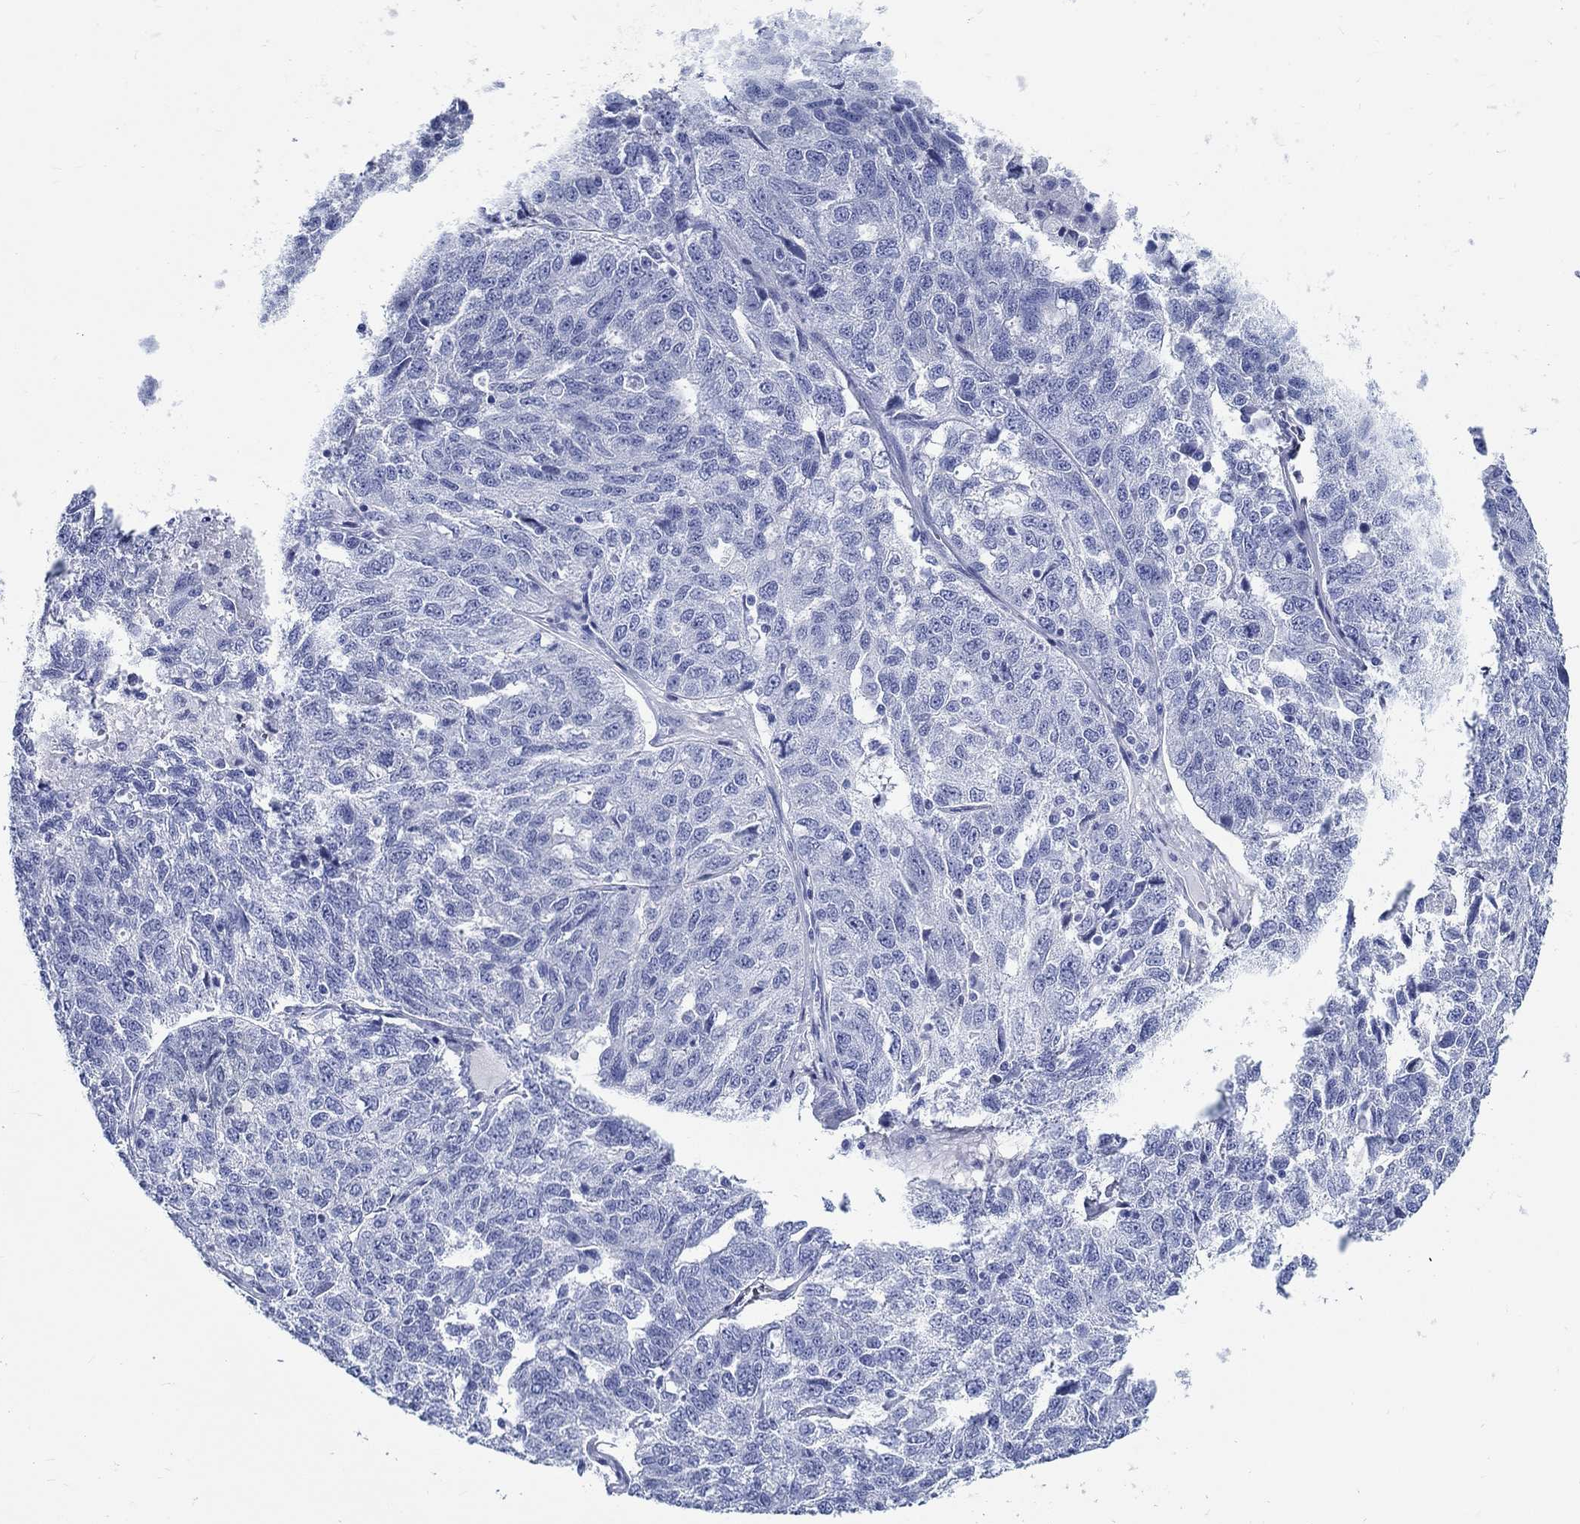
{"staining": {"intensity": "negative", "quantity": "none", "location": "none"}, "tissue": "ovarian cancer", "cell_type": "Tumor cells", "image_type": "cancer", "snomed": [{"axis": "morphology", "description": "Cystadenocarcinoma, serous, NOS"}, {"axis": "topography", "description": "Ovary"}], "caption": "This photomicrograph is of serous cystadenocarcinoma (ovarian) stained with IHC to label a protein in brown with the nuclei are counter-stained blue. There is no expression in tumor cells. (Immunohistochemistry, brightfield microscopy, high magnification).", "gene": "RD3L", "patient": {"sex": "female", "age": 71}}